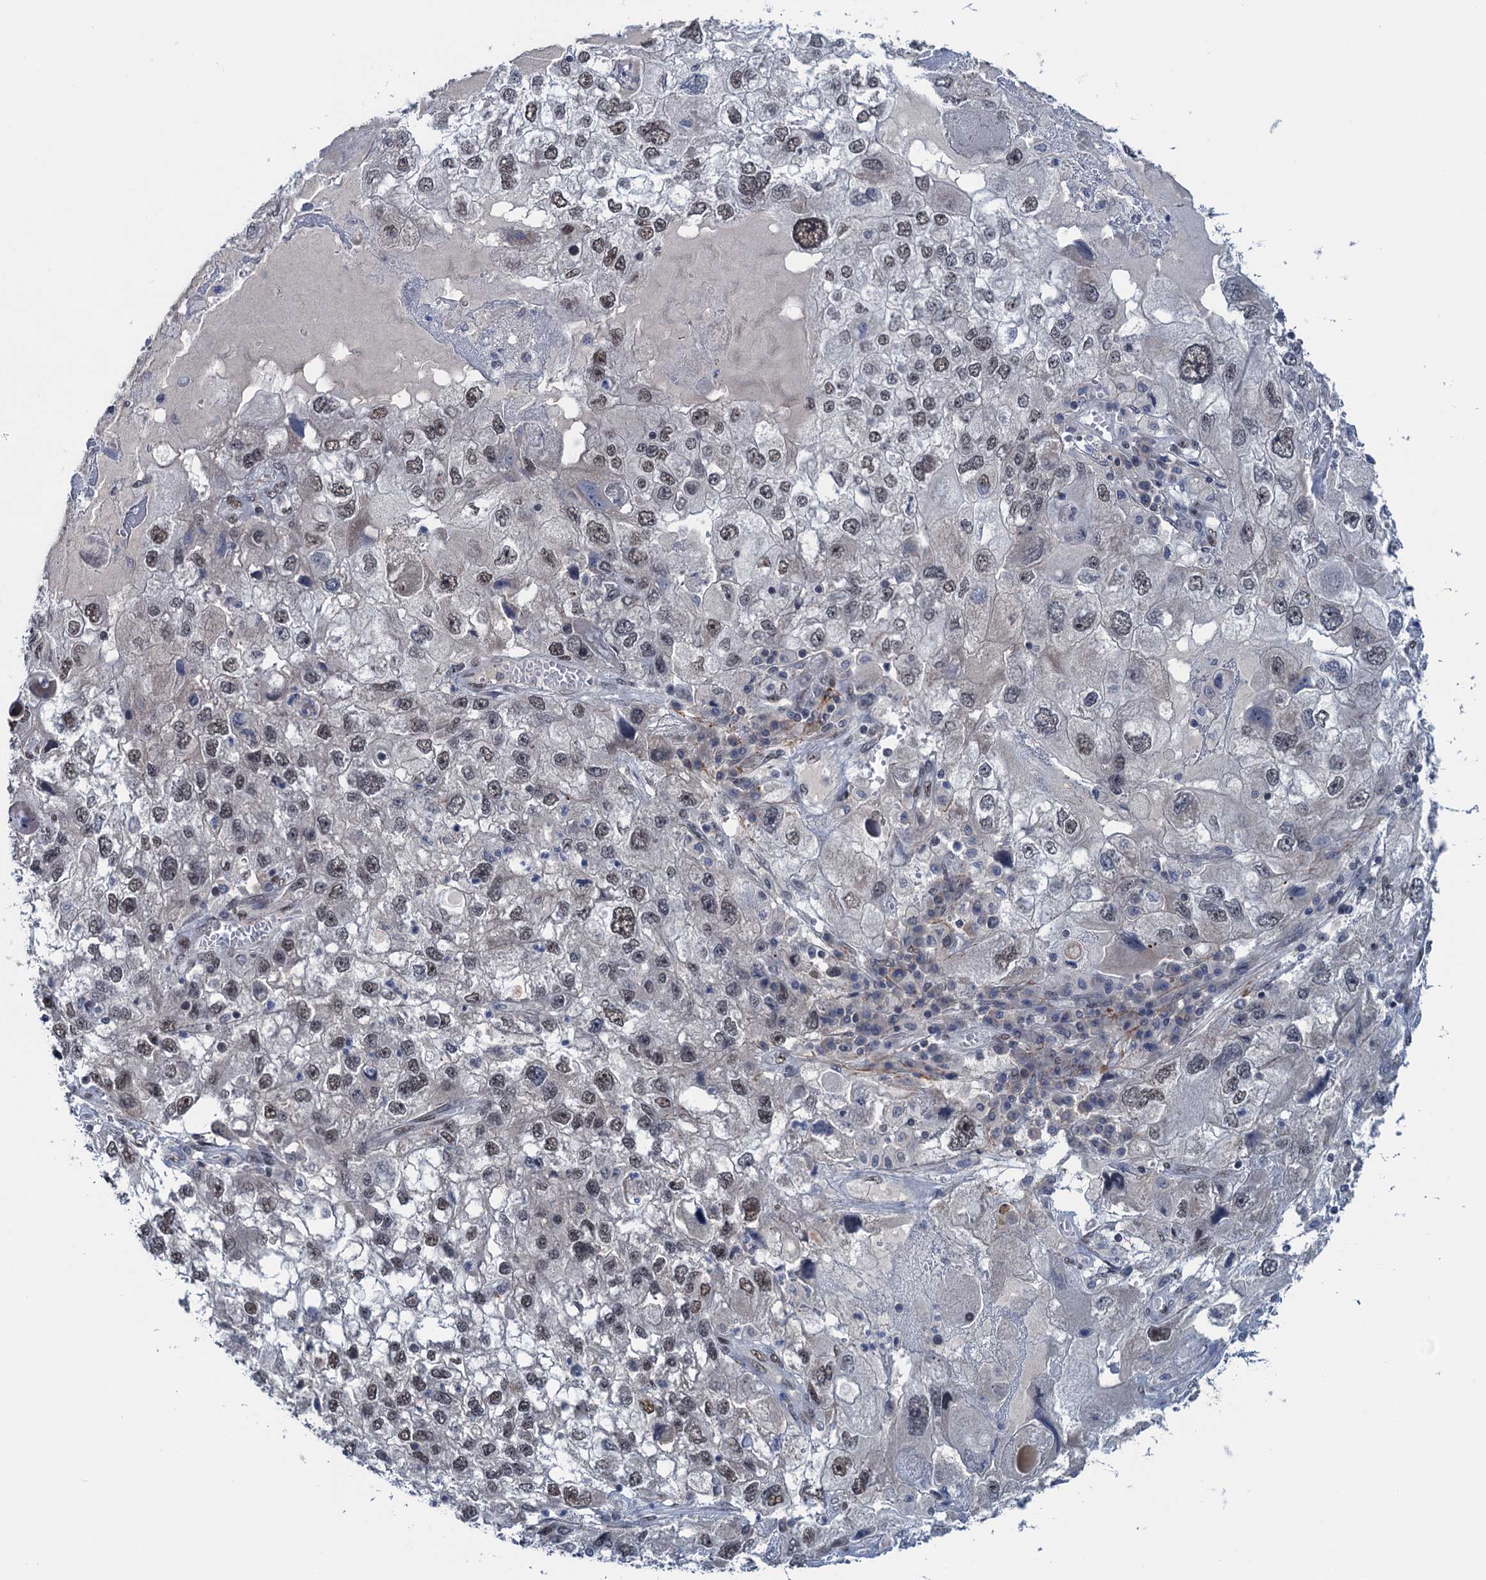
{"staining": {"intensity": "moderate", "quantity": ">75%", "location": "nuclear"}, "tissue": "endometrial cancer", "cell_type": "Tumor cells", "image_type": "cancer", "snomed": [{"axis": "morphology", "description": "Adenocarcinoma, NOS"}, {"axis": "topography", "description": "Endometrium"}], "caption": "A brown stain labels moderate nuclear staining of a protein in human endometrial adenocarcinoma tumor cells.", "gene": "SAE1", "patient": {"sex": "female", "age": 49}}